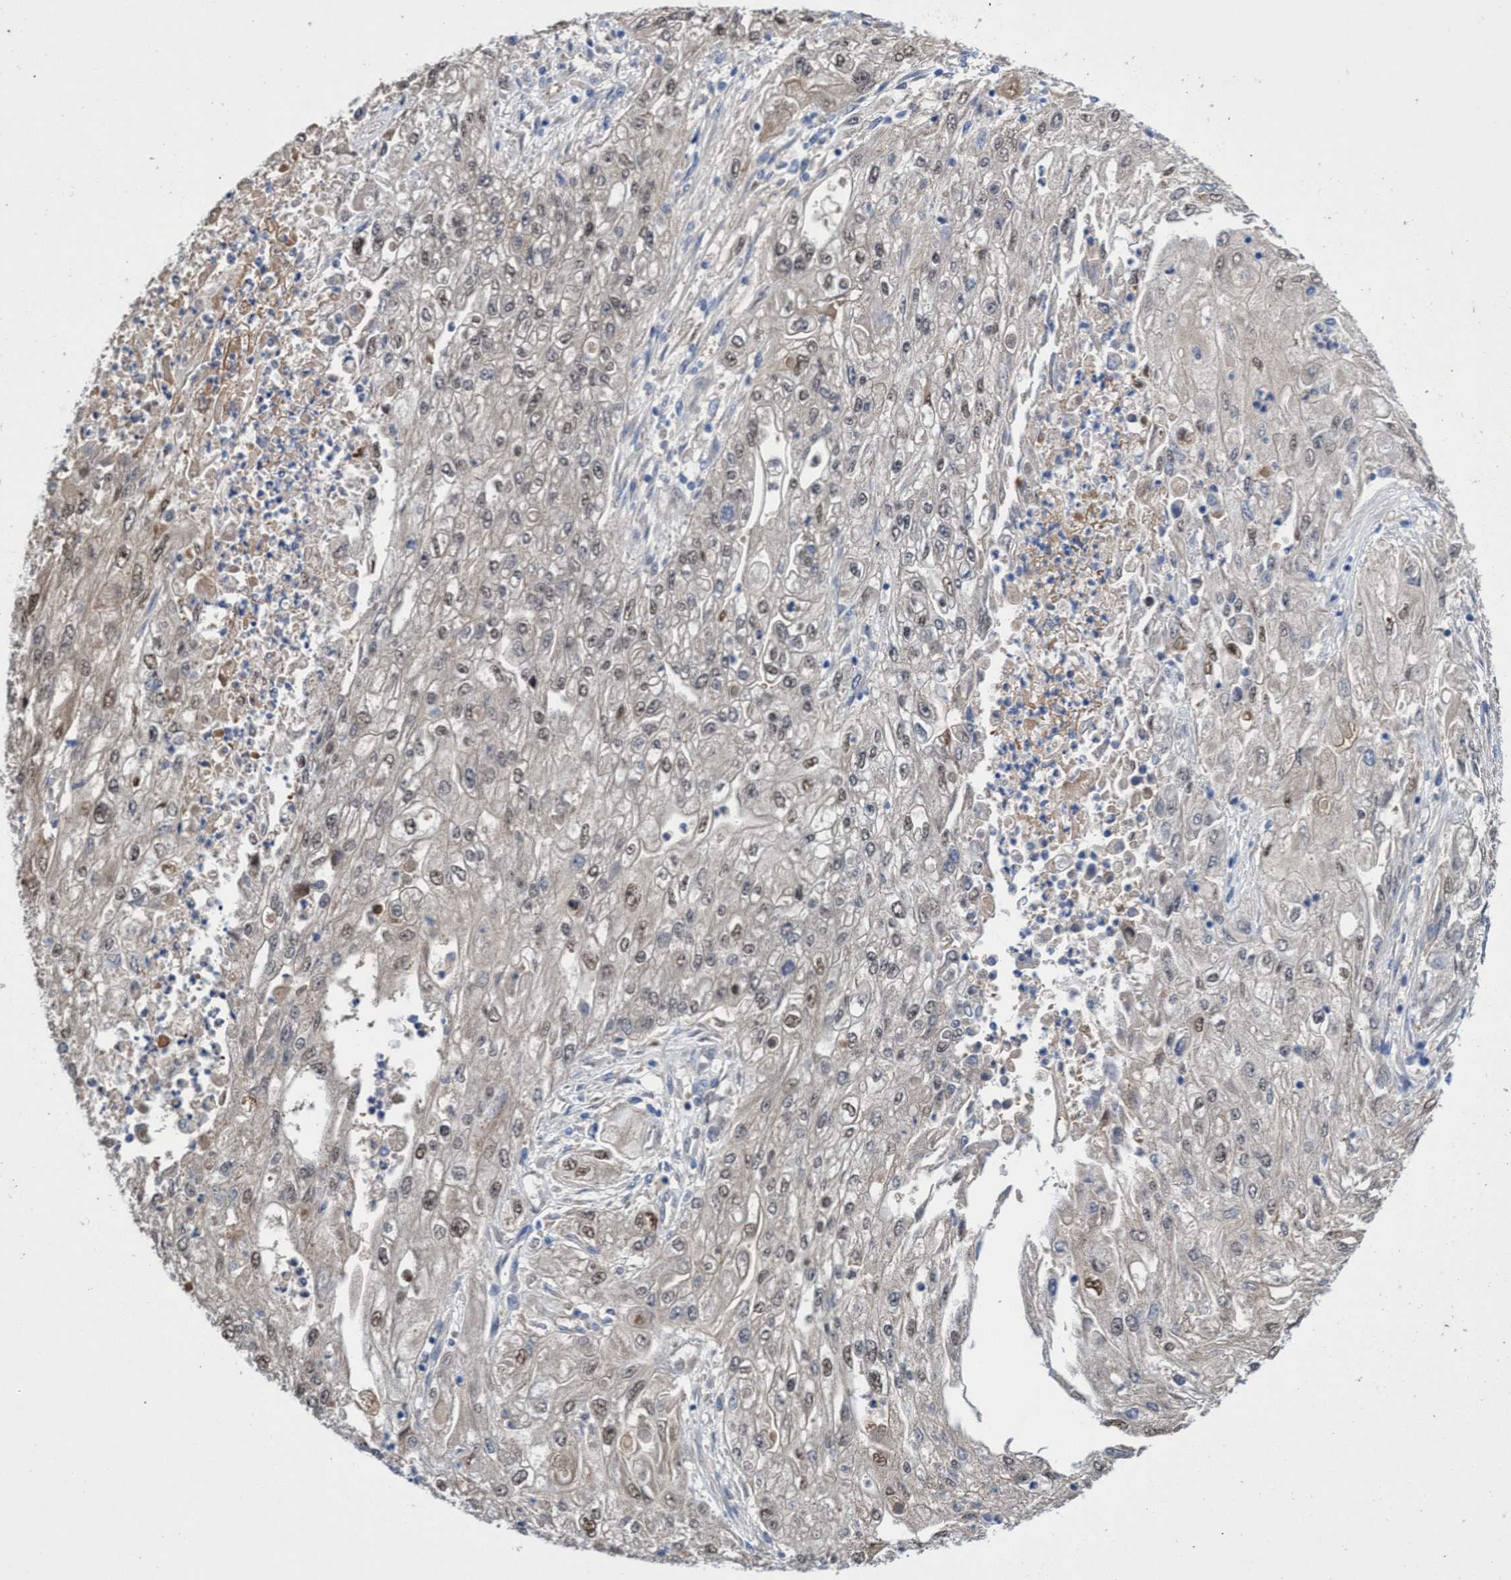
{"staining": {"intensity": "weak", "quantity": "25%-75%", "location": "cytoplasmic/membranous,nuclear"}, "tissue": "endometrial cancer", "cell_type": "Tumor cells", "image_type": "cancer", "snomed": [{"axis": "morphology", "description": "Adenocarcinoma, NOS"}, {"axis": "topography", "description": "Endometrium"}], "caption": "Endometrial cancer stained with DAB IHC reveals low levels of weak cytoplasmic/membranous and nuclear positivity in approximately 25%-75% of tumor cells. The staining was performed using DAB to visualize the protein expression in brown, while the nuclei were stained in blue with hematoxylin (Magnification: 20x).", "gene": "SVEP1", "patient": {"sex": "female", "age": 49}}